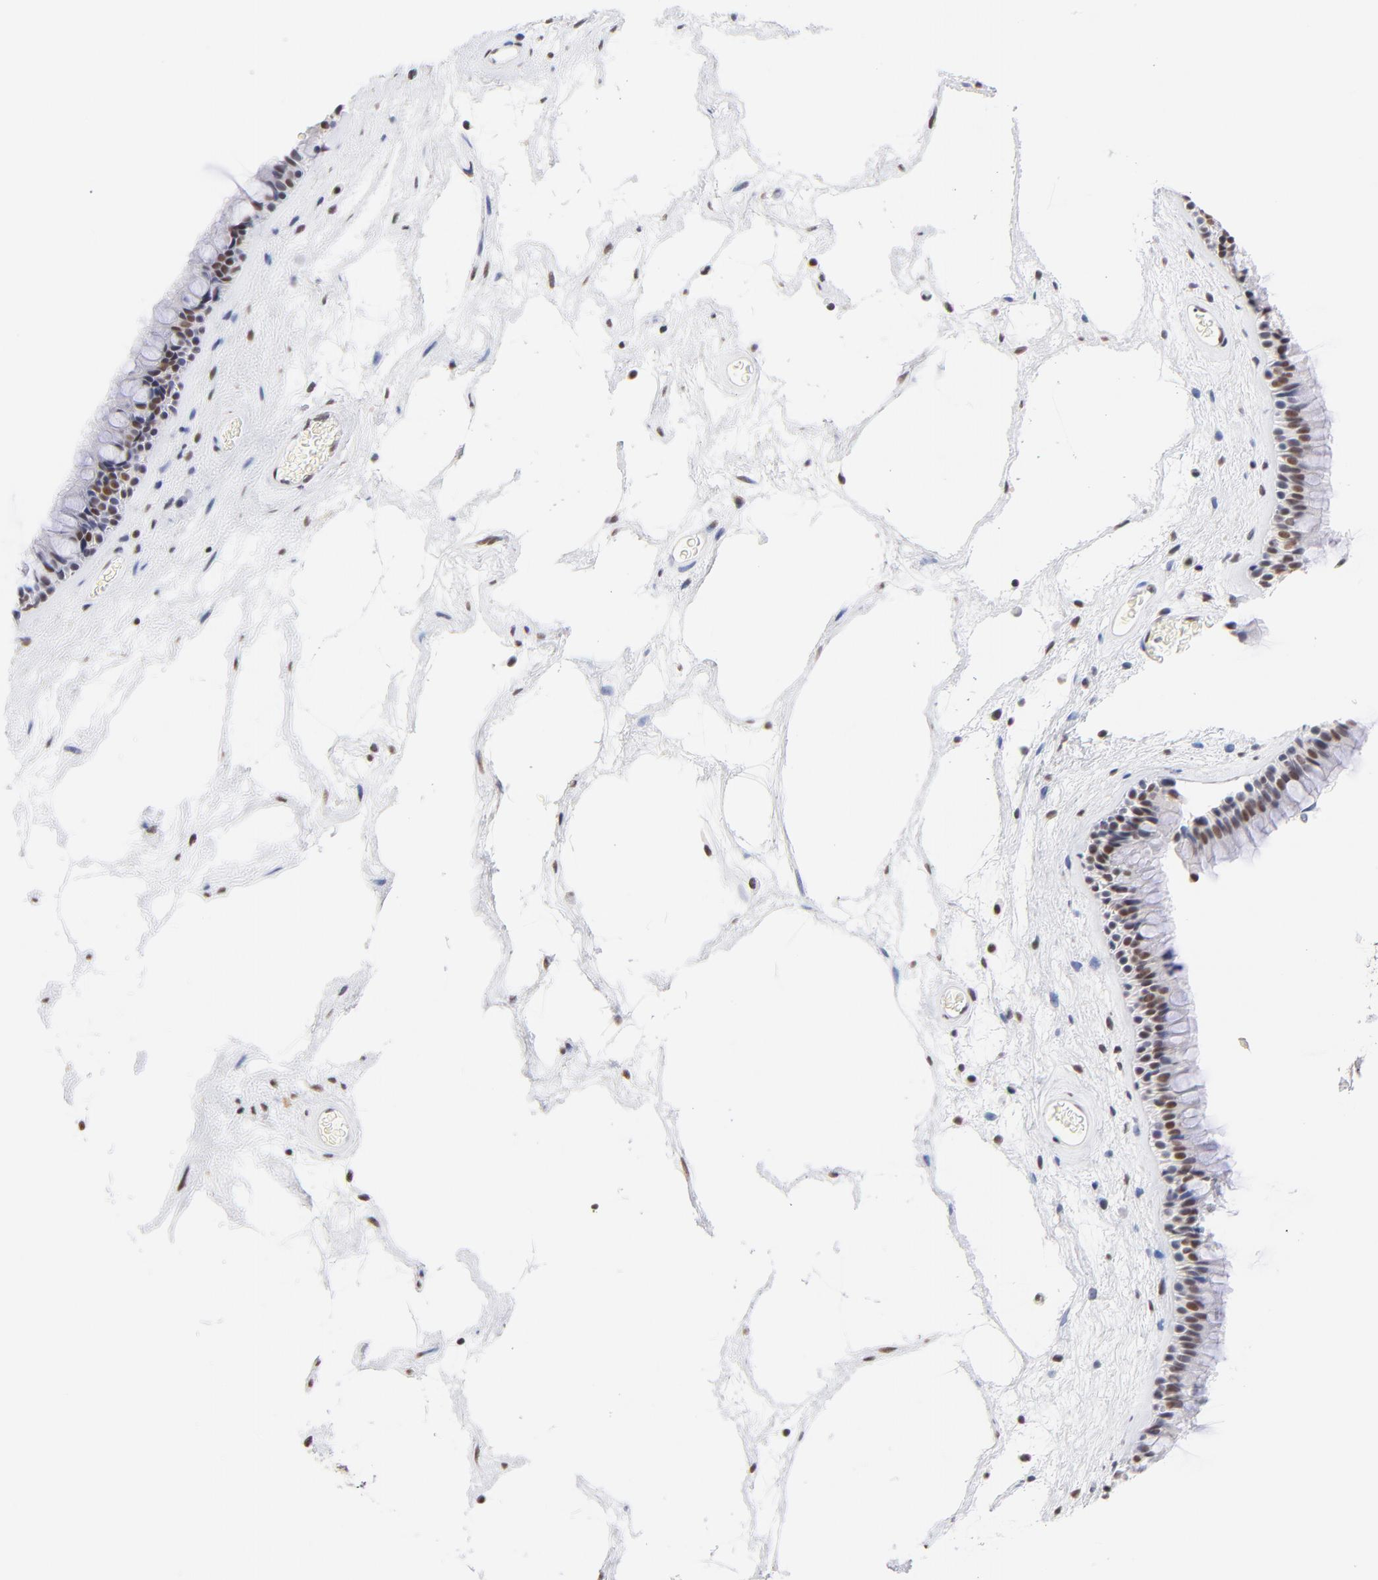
{"staining": {"intensity": "moderate", "quantity": "25%-75%", "location": "nuclear"}, "tissue": "nasopharynx", "cell_type": "Respiratory epithelial cells", "image_type": "normal", "snomed": [{"axis": "morphology", "description": "Normal tissue, NOS"}, {"axis": "morphology", "description": "Inflammation, NOS"}, {"axis": "topography", "description": "Nasopharynx"}], "caption": "Immunohistochemistry image of normal nasopharynx: nasopharynx stained using immunohistochemistry (IHC) exhibits medium levels of moderate protein expression localized specifically in the nuclear of respiratory epithelial cells, appearing as a nuclear brown color.", "gene": "ZNF74", "patient": {"sex": "male", "age": 48}}